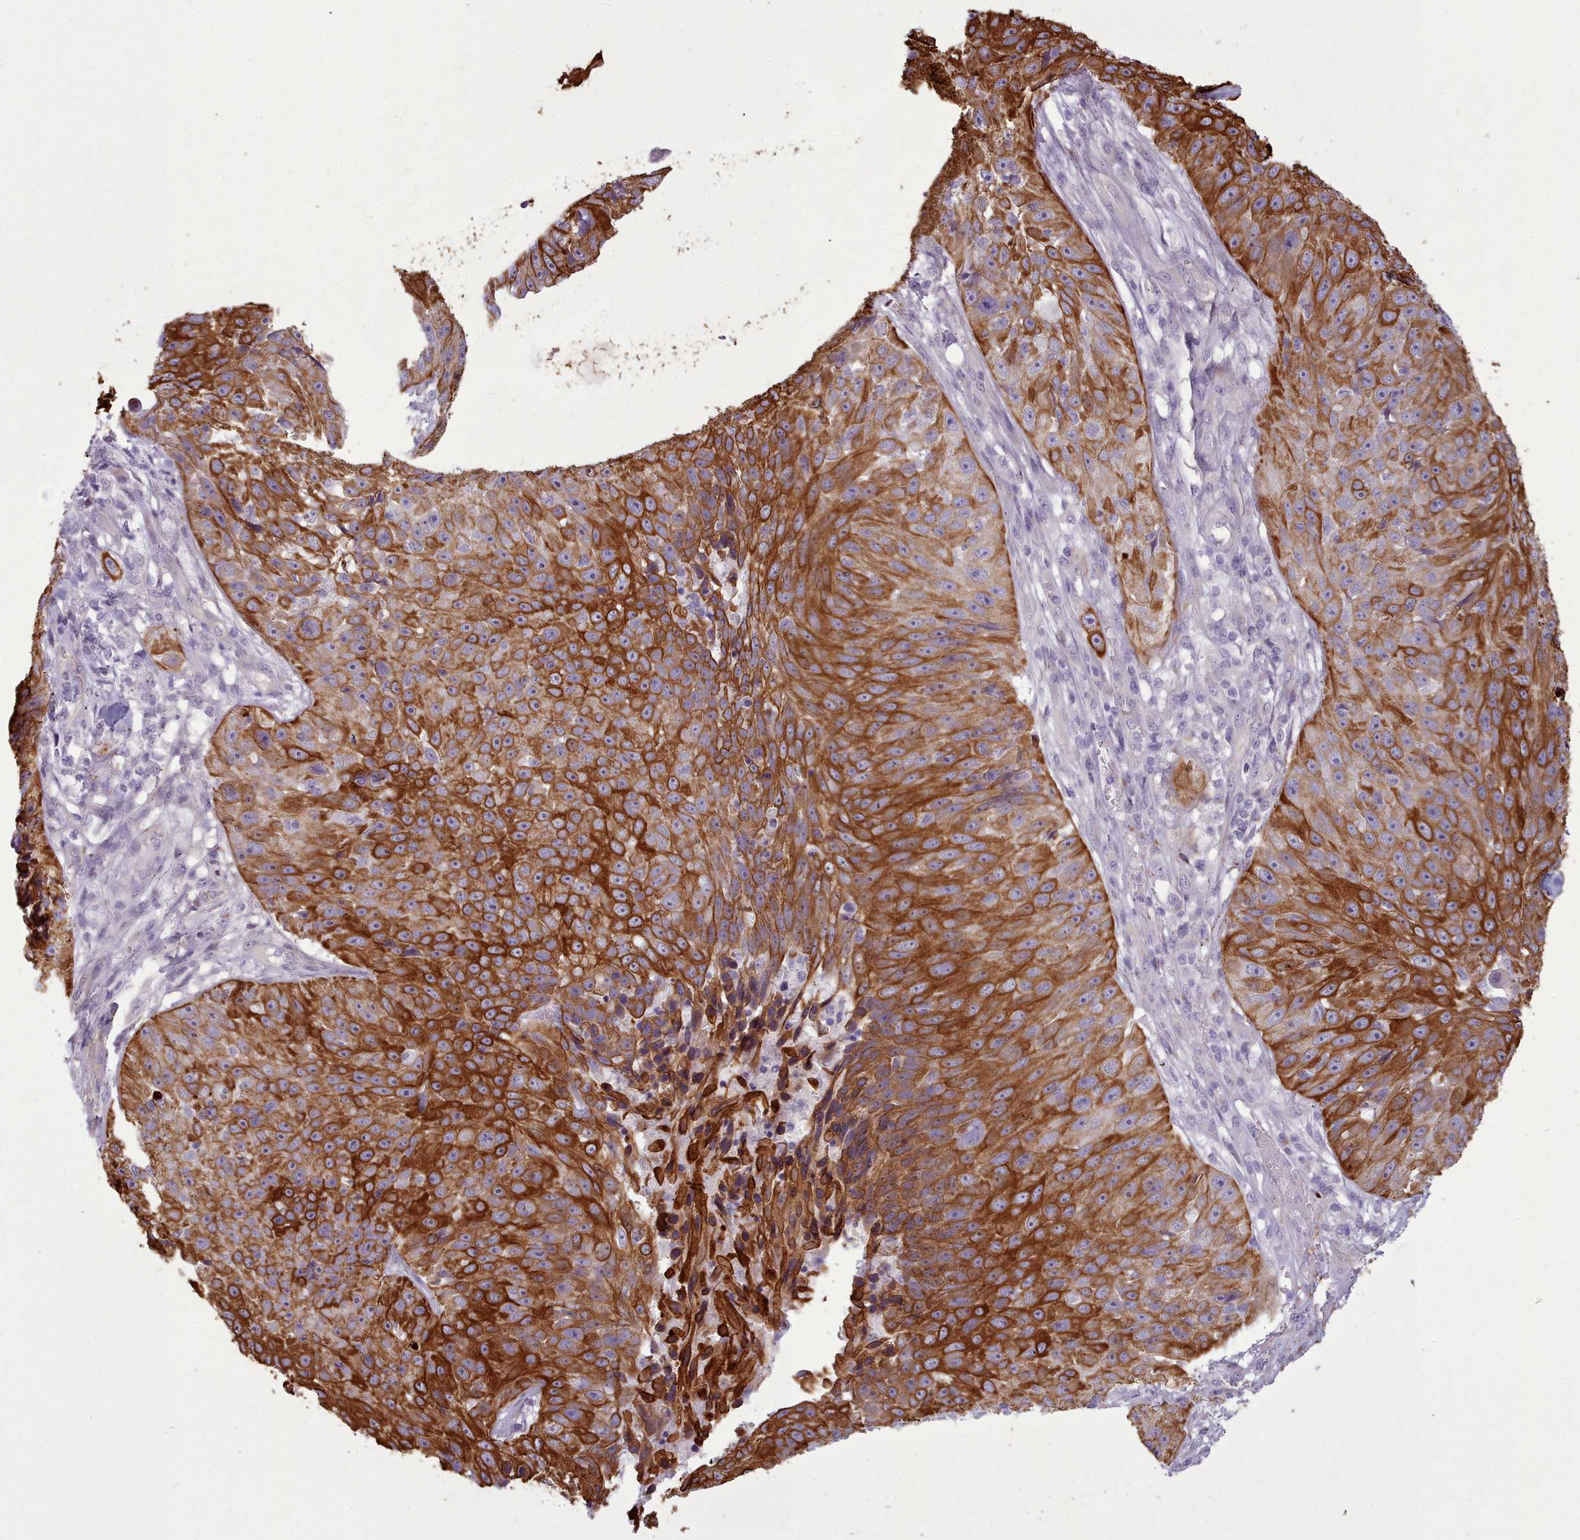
{"staining": {"intensity": "strong", "quantity": ">75%", "location": "cytoplasmic/membranous"}, "tissue": "skin cancer", "cell_type": "Tumor cells", "image_type": "cancer", "snomed": [{"axis": "morphology", "description": "Squamous cell carcinoma, NOS"}, {"axis": "topography", "description": "Skin"}], "caption": "Squamous cell carcinoma (skin) tissue shows strong cytoplasmic/membranous positivity in approximately >75% of tumor cells", "gene": "PLD4", "patient": {"sex": "female", "age": 87}}